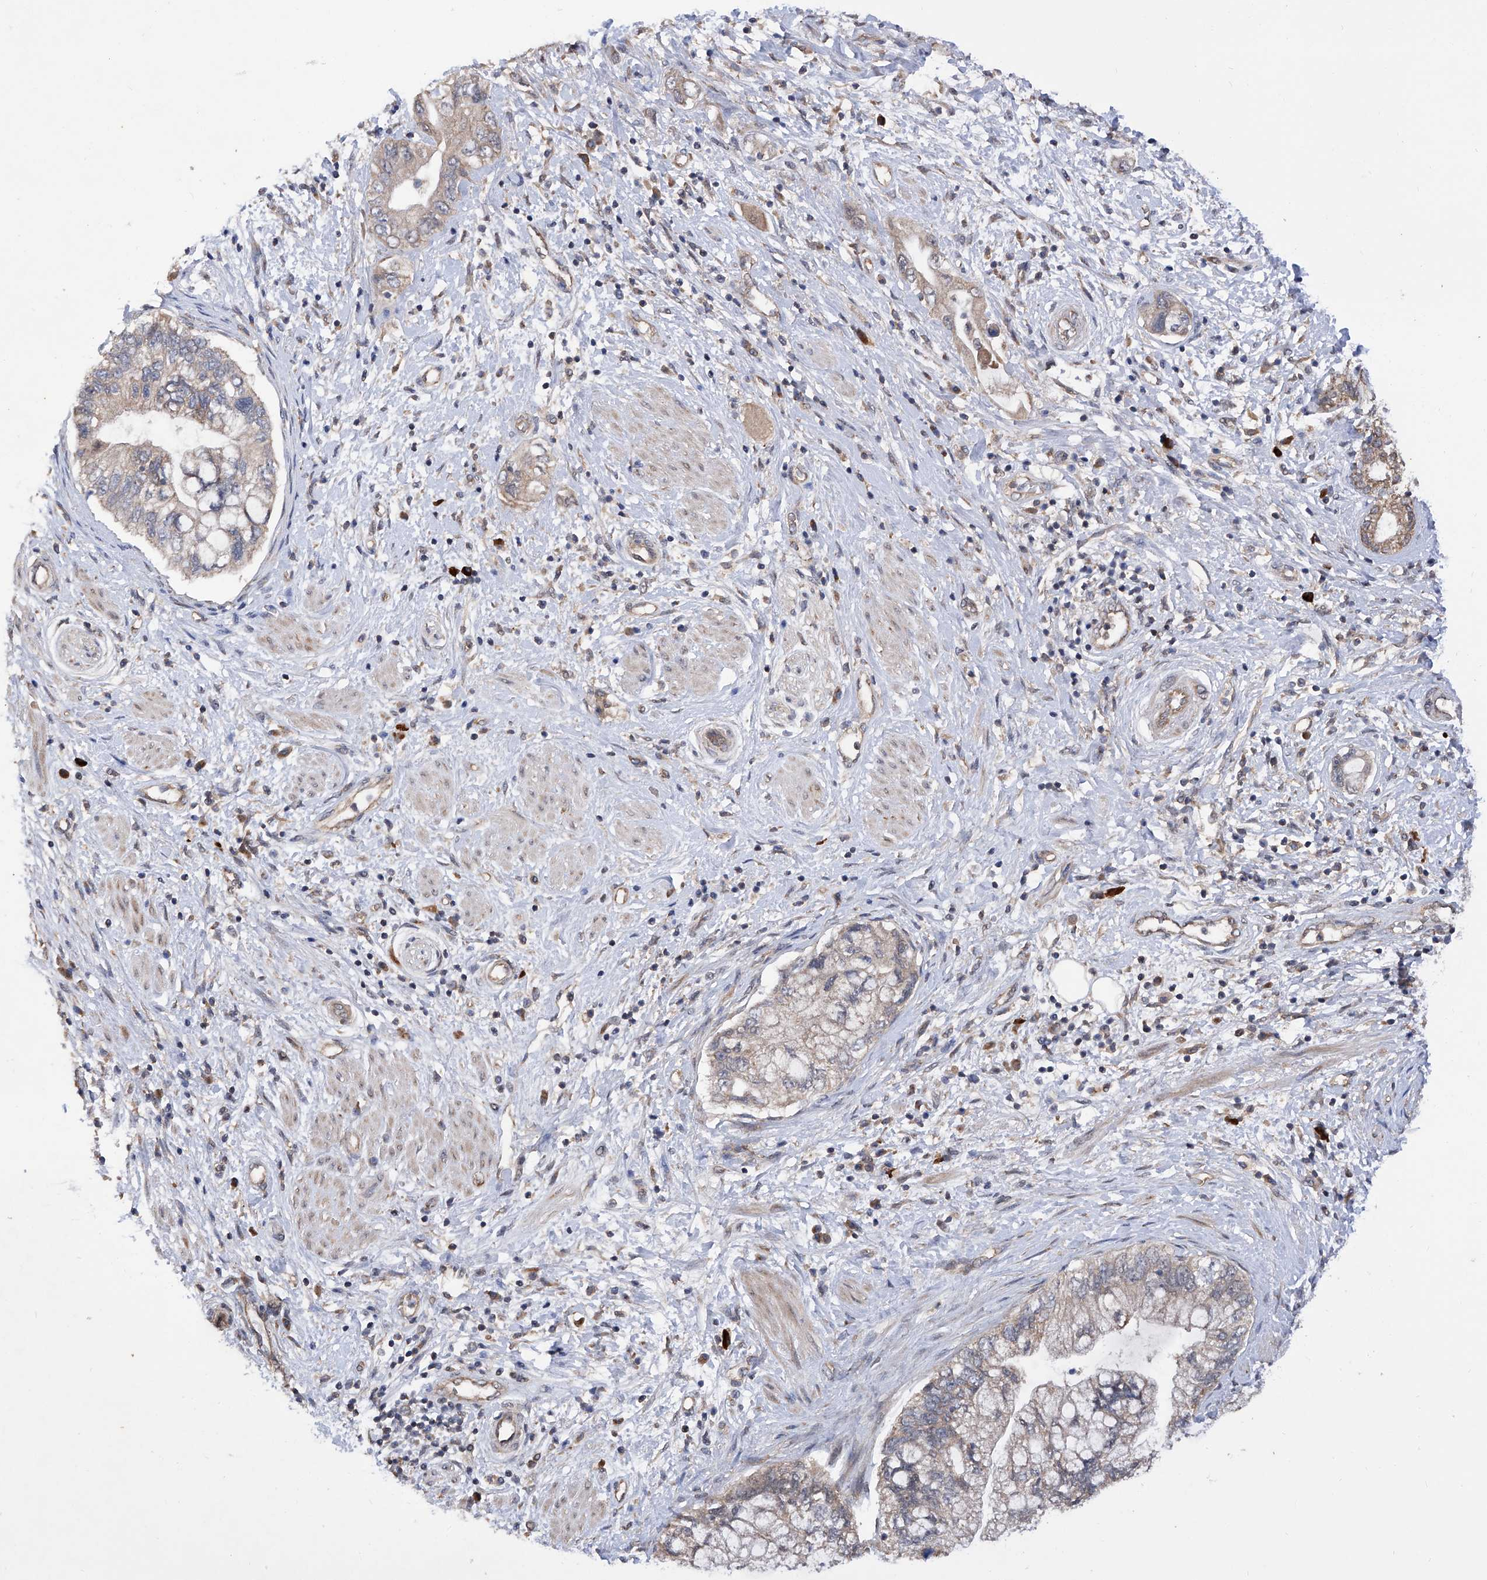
{"staining": {"intensity": "negative", "quantity": "none", "location": "none"}, "tissue": "pancreatic cancer", "cell_type": "Tumor cells", "image_type": "cancer", "snomed": [{"axis": "morphology", "description": "Adenocarcinoma, NOS"}, {"axis": "topography", "description": "Pancreas"}], "caption": "High power microscopy photomicrograph of an IHC image of adenocarcinoma (pancreatic), revealing no significant positivity in tumor cells.", "gene": "USP45", "patient": {"sex": "female", "age": 73}}